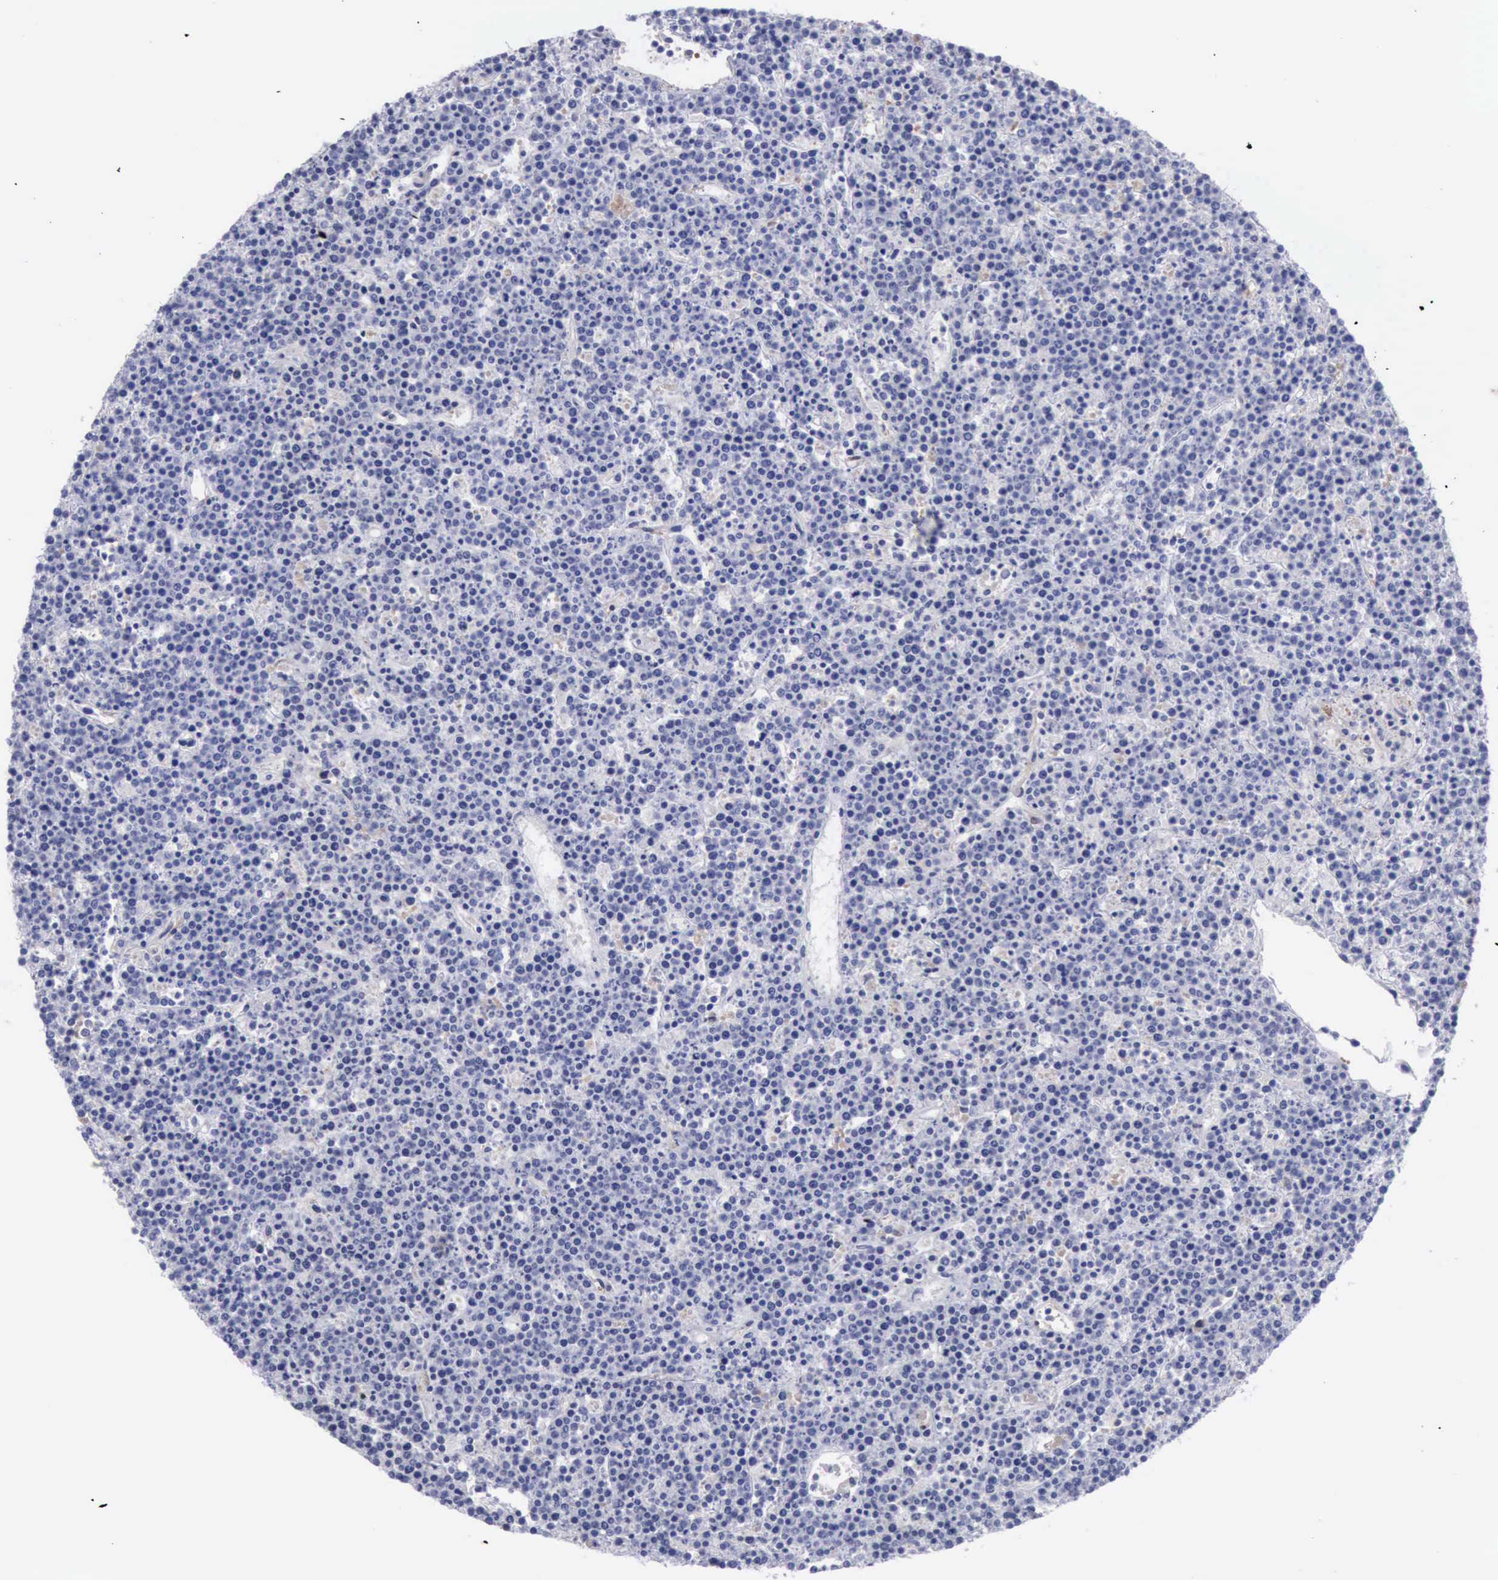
{"staining": {"intensity": "negative", "quantity": "none", "location": "none"}, "tissue": "lymphoma", "cell_type": "Tumor cells", "image_type": "cancer", "snomed": [{"axis": "morphology", "description": "Malignant lymphoma, non-Hodgkin's type, High grade"}, {"axis": "topography", "description": "Ovary"}], "caption": "This histopathology image is of high-grade malignant lymphoma, non-Hodgkin's type stained with immunohistochemistry (IHC) to label a protein in brown with the nuclei are counter-stained blue. There is no staining in tumor cells.", "gene": "FHL1", "patient": {"sex": "female", "age": 56}}